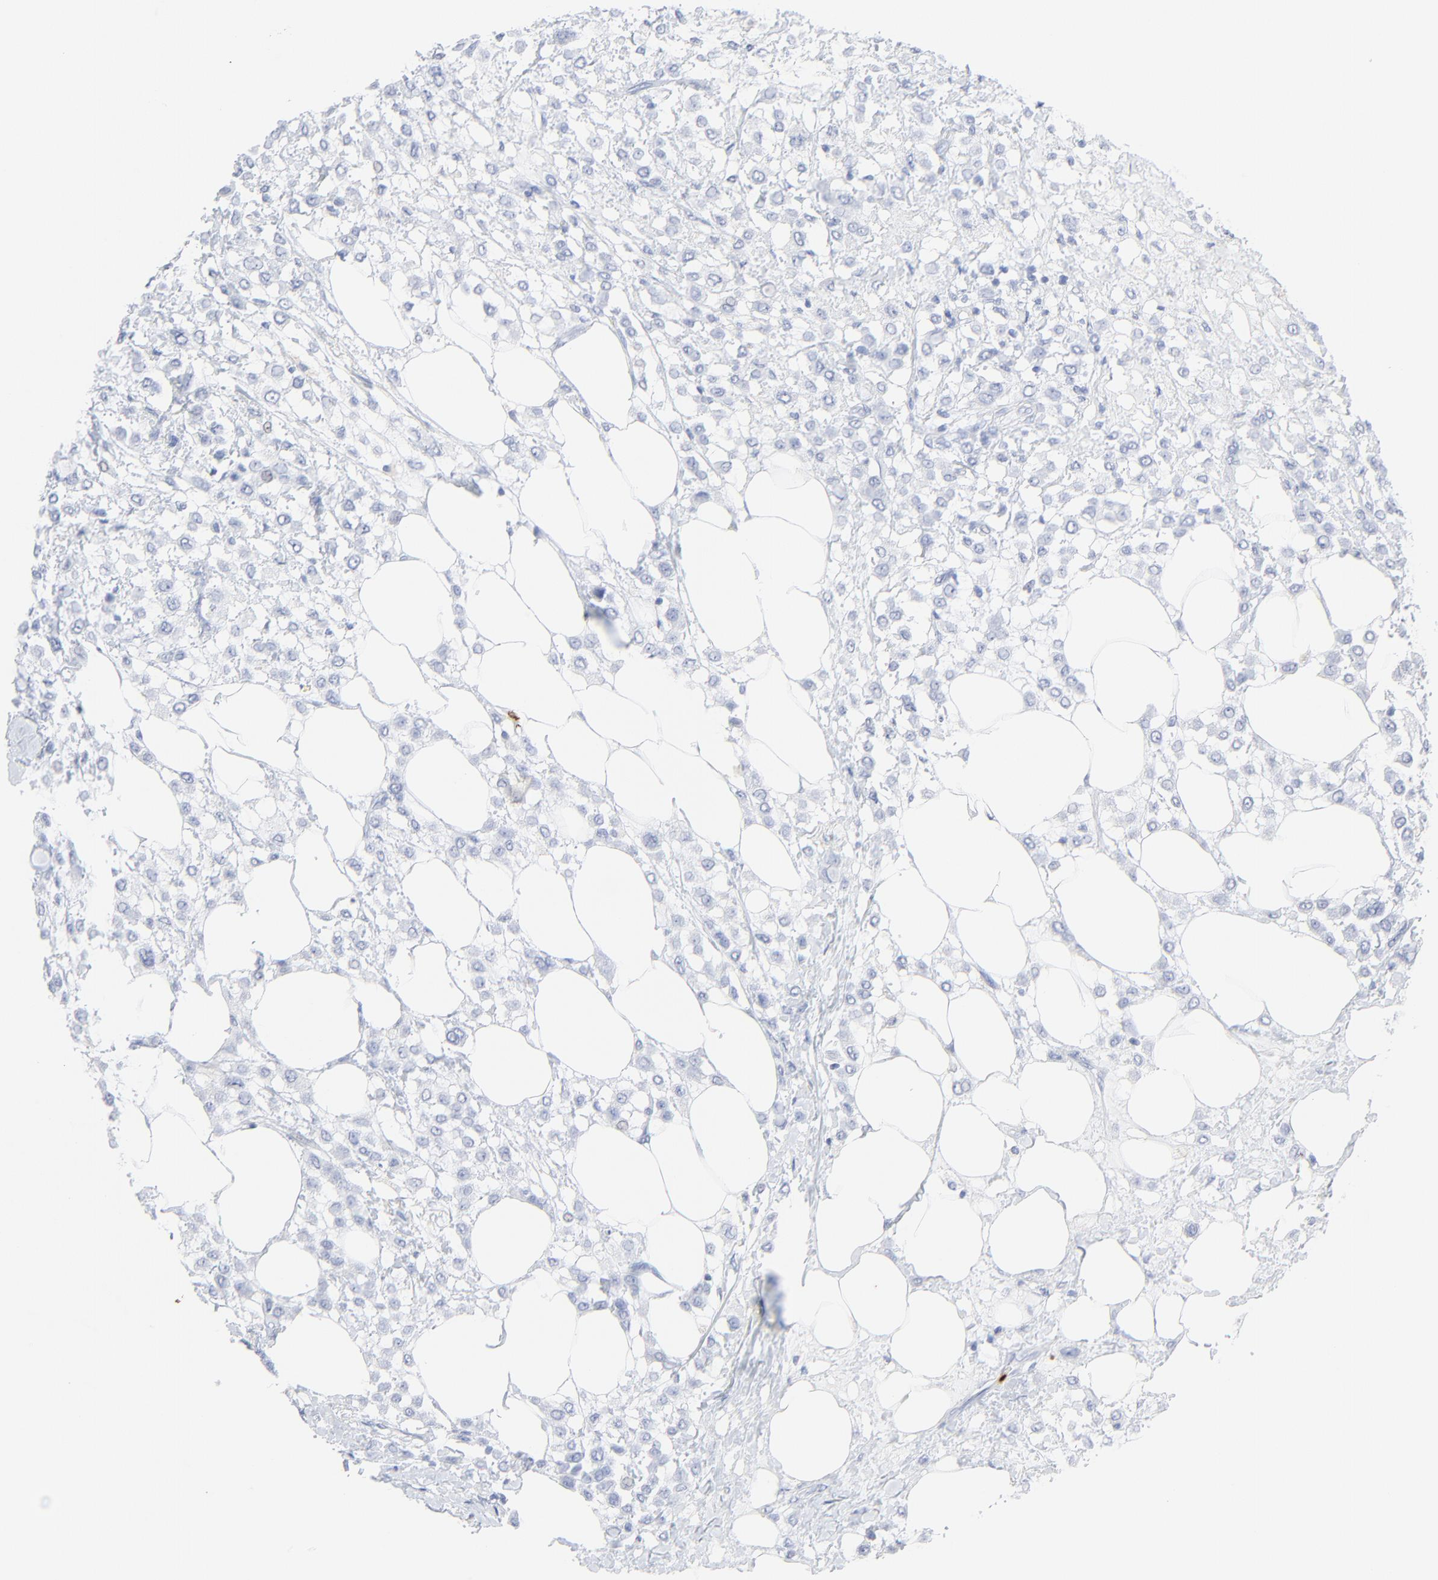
{"staining": {"intensity": "negative", "quantity": "none", "location": "none"}, "tissue": "breast cancer", "cell_type": "Tumor cells", "image_type": "cancer", "snomed": [{"axis": "morphology", "description": "Lobular carcinoma"}, {"axis": "topography", "description": "Breast"}], "caption": "Tumor cells show no significant protein staining in breast cancer (lobular carcinoma). (DAB (3,3'-diaminobenzidine) immunohistochemistry visualized using brightfield microscopy, high magnification).", "gene": "LCN2", "patient": {"sex": "female", "age": 85}}